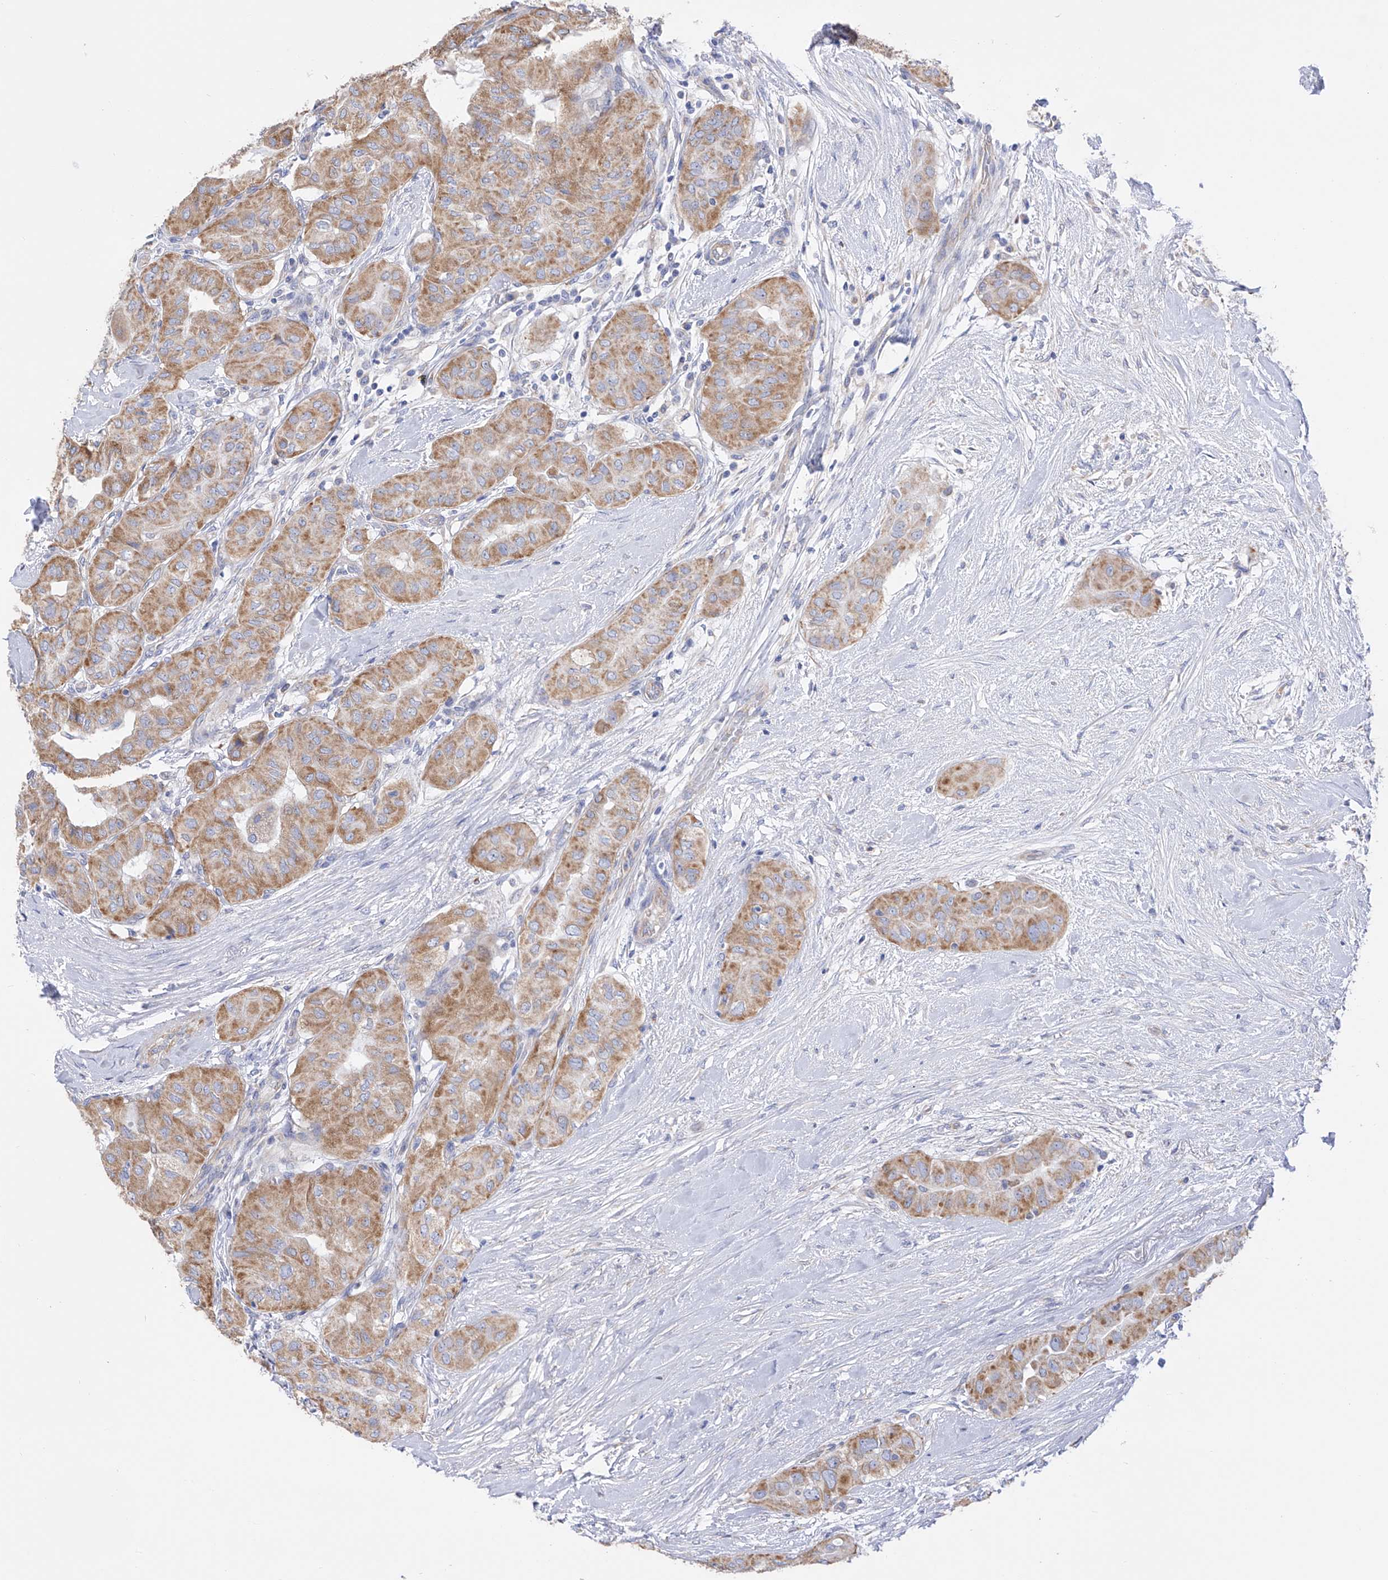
{"staining": {"intensity": "moderate", "quantity": ">75%", "location": "cytoplasmic/membranous"}, "tissue": "thyroid cancer", "cell_type": "Tumor cells", "image_type": "cancer", "snomed": [{"axis": "morphology", "description": "Papillary adenocarcinoma, NOS"}, {"axis": "topography", "description": "Thyroid gland"}], "caption": "IHC staining of papillary adenocarcinoma (thyroid), which displays medium levels of moderate cytoplasmic/membranous positivity in about >75% of tumor cells indicating moderate cytoplasmic/membranous protein positivity. The staining was performed using DAB (brown) for protein detection and nuclei were counterstained in hematoxylin (blue).", "gene": "FLG", "patient": {"sex": "female", "age": 59}}